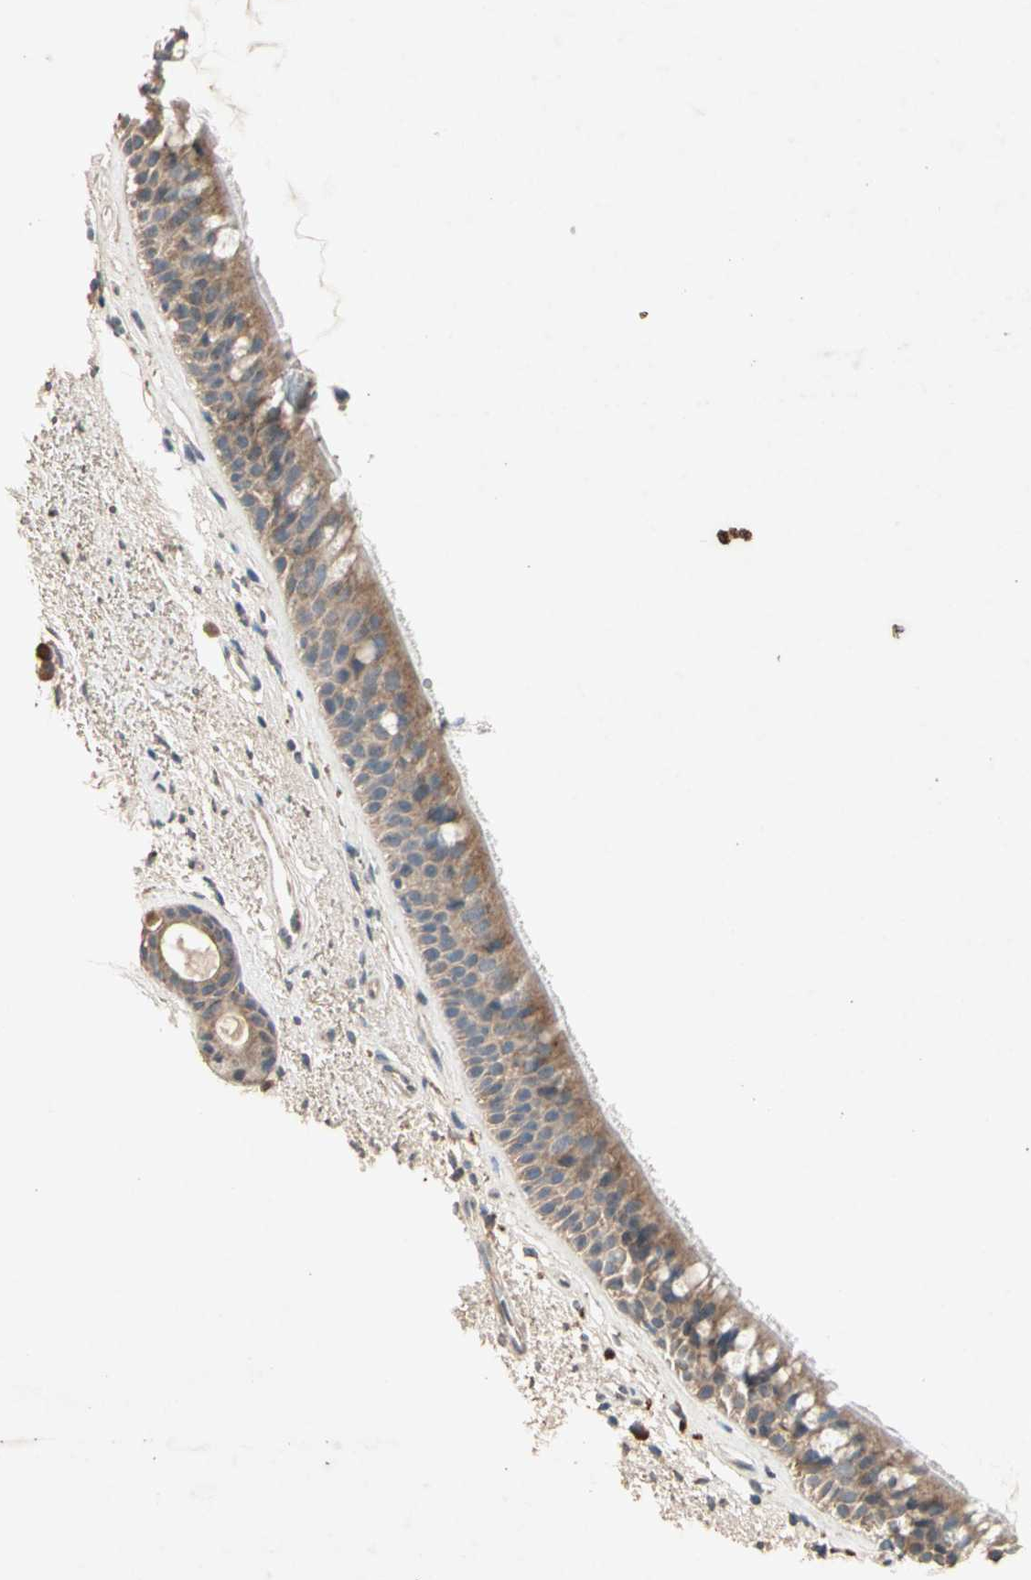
{"staining": {"intensity": "moderate", "quantity": ">75%", "location": "cytoplasmic/membranous"}, "tissue": "bronchus", "cell_type": "Respiratory epithelial cells", "image_type": "normal", "snomed": [{"axis": "morphology", "description": "Normal tissue, NOS"}, {"axis": "topography", "description": "Bronchus"}], "caption": "Protein staining of unremarkable bronchus displays moderate cytoplasmic/membranous positivity in approximately >75% of respiratory epithelial cells. The staining was performed using DAB (3,3'-diaminobenzidine) to visualize the protein expression in brown, while the nuclei were stained in blue with hematoxylin (Magnification: 20x).", "gene": "GPLD1", "patient": {"sex": "female", "age": 54}}